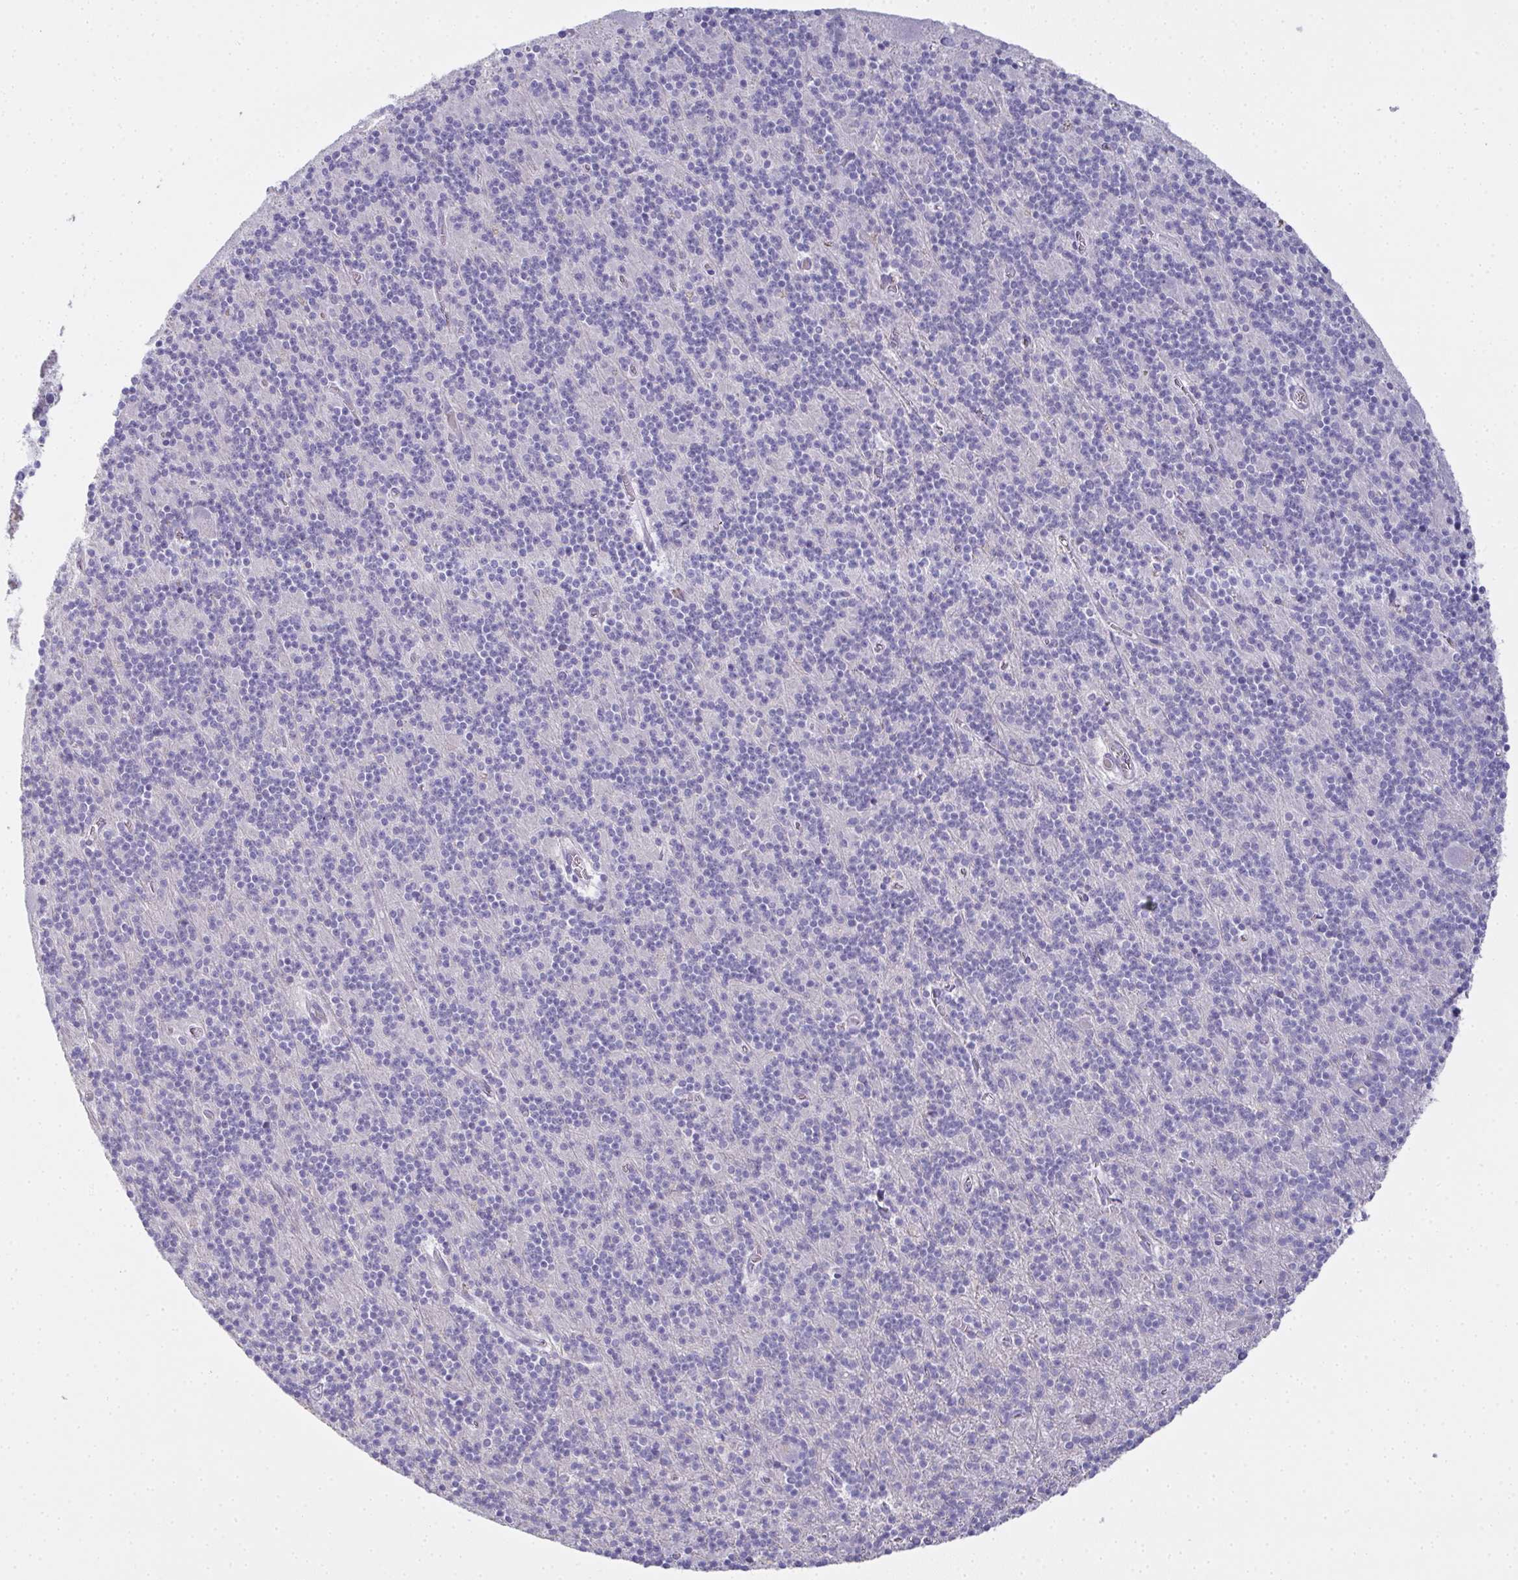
{"staining": {"intensity": "negative", "quantity": "none", "location": "none"}, "tissue": "cerebellum", "cell_type": "Cells in granular layer", "image_type": "normal", "snomed": [{"axis": "morphology", "description": "Normal tissue, NOS"}, {"axis": "topography", "description": "Cerebellum"}], "caption": "IHC of benign human cerebellum exhibits no staining in cells in granular layer. (Immunohistochemistry, brightfield microscopy, high magnification).", "gene": "SLC36A2", "patient": {"sex": "male", "age": 70}}